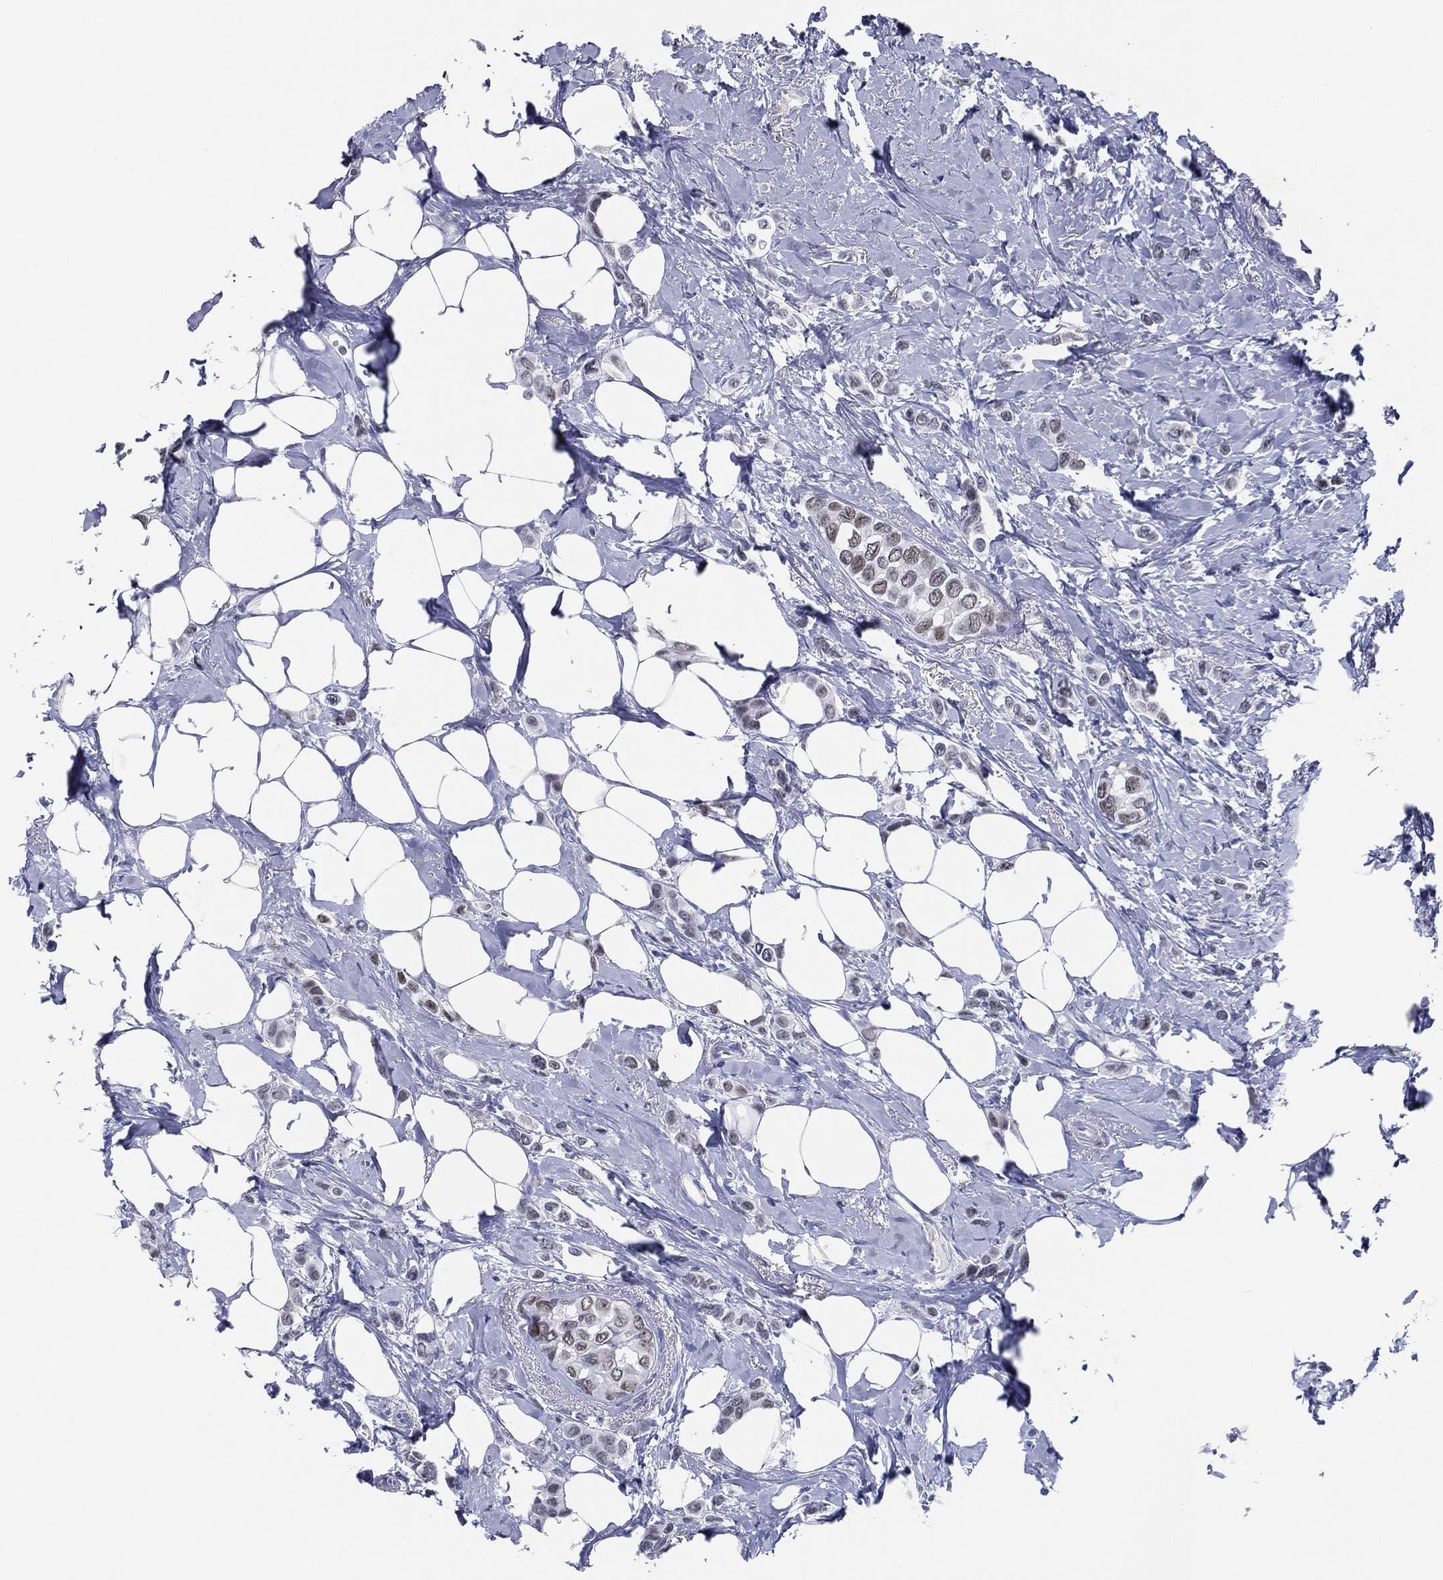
{"staining": {"intensity": "negative", "quantity": "none", "location": "none"}, "tissue": "breast cancer", "cell_type": "Tumor cells", "image_type": "cancer", "snomed": [{"axis": "morphology", "description": "Lobular carcinoma"}, {"axis": "topography", "description": "Breast"}], "caption": "The image displays no staining of tumor cells in breast lobular carcinoma. (IHC, brightfield microscopy, high magnification).", "gene": "TFAP2A", "patient": {"sex": "female", "age": 66}}